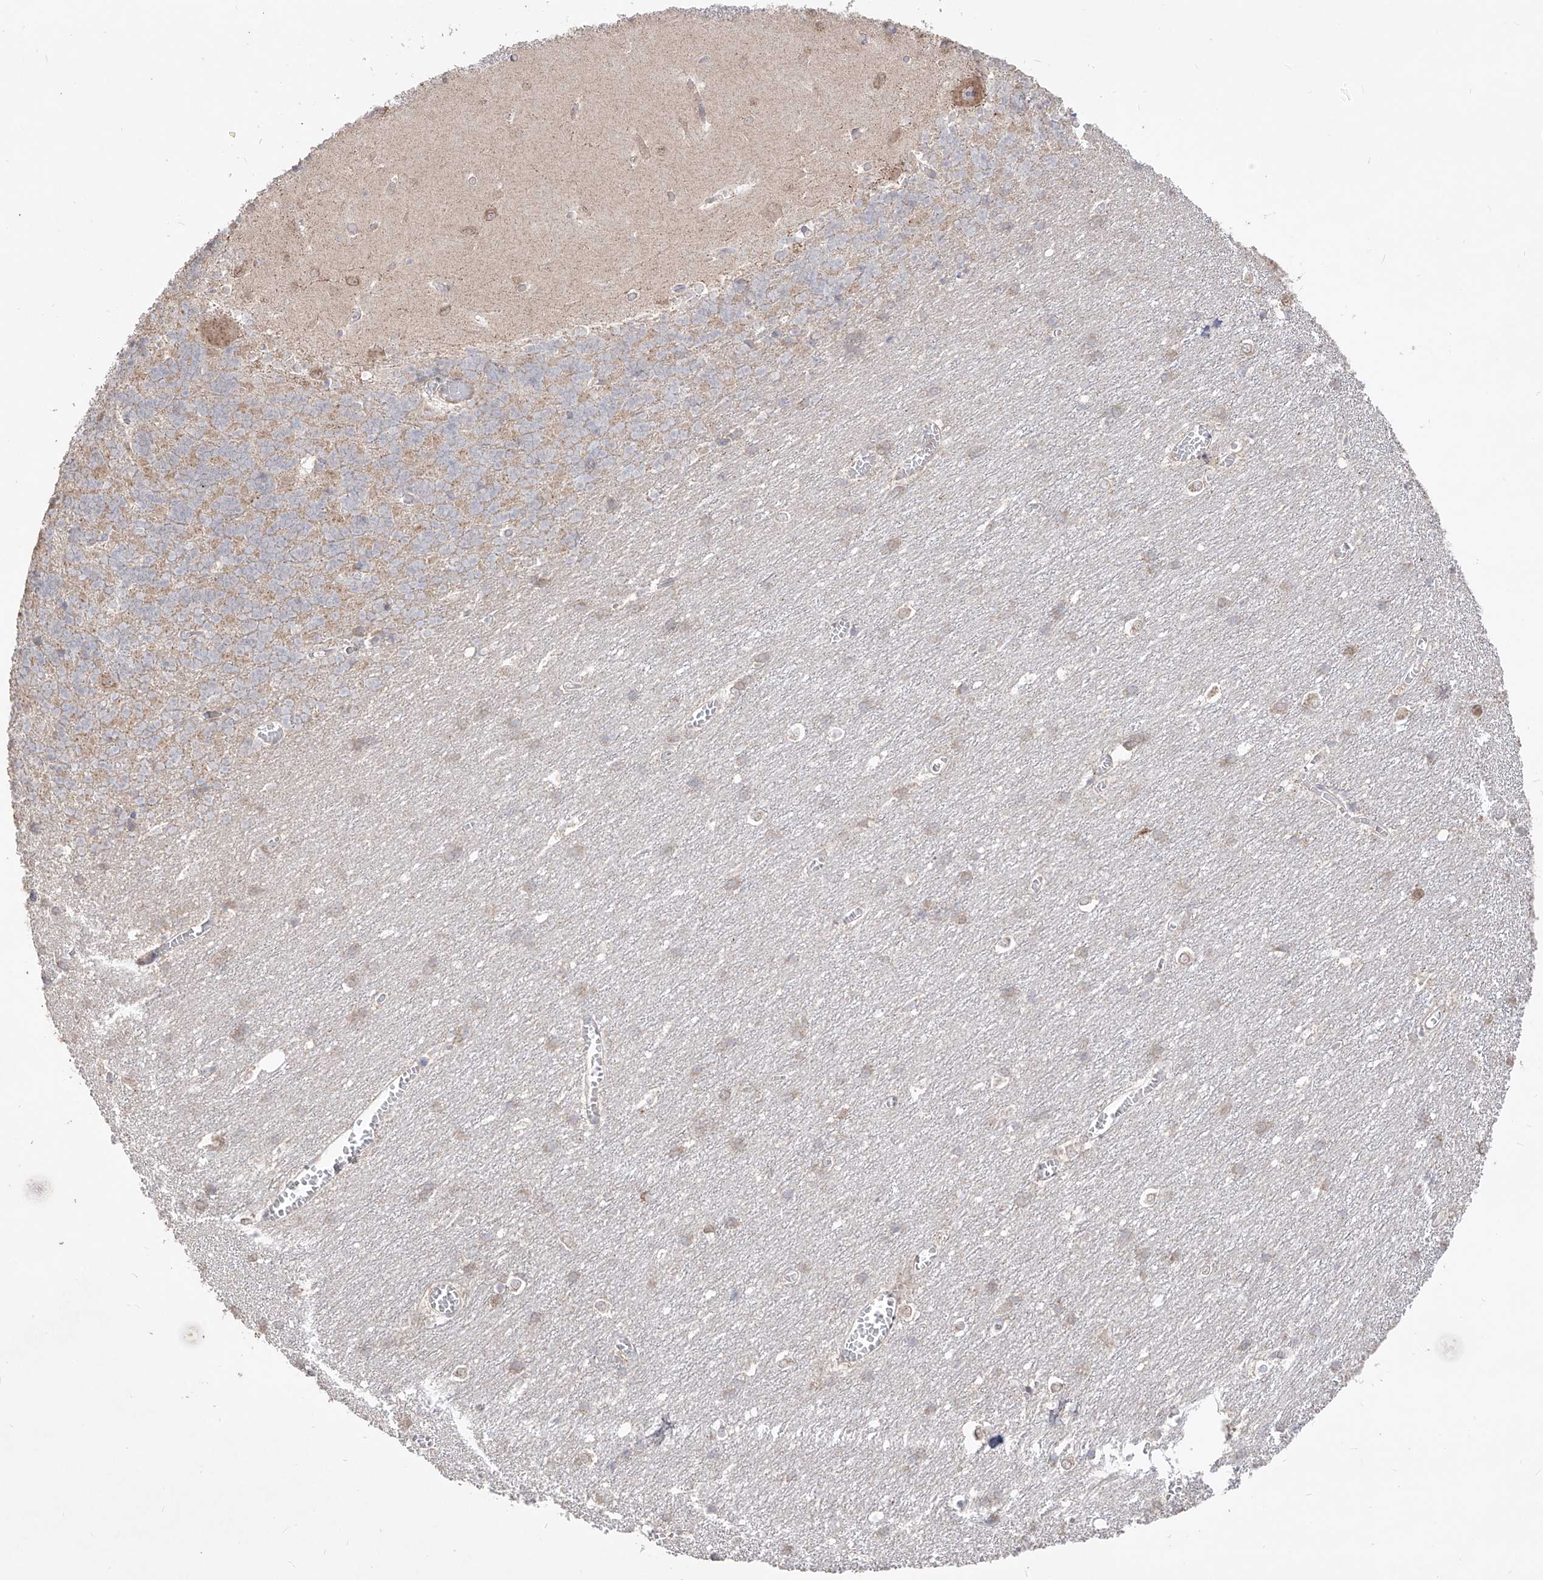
{"staining": {"intensity": "negative", "quantity": "none", "location": "none"}, "tissue": "cerebellum", "cell_type": "Cells in granular layer", "image_type": "normal", "snomed": [{"axis": "morphology", "description": "Normal tissue, NOS"}, {"axis": "topography", "description": "Cerebellum"}], "caption": "Immunohistochemistry micrograph of normal cerebellum stained for a protein (brown), which shows no expression in cells in granular layer.", "gene": "YKT6", "patient": {"sex": "male", "age": 37}}